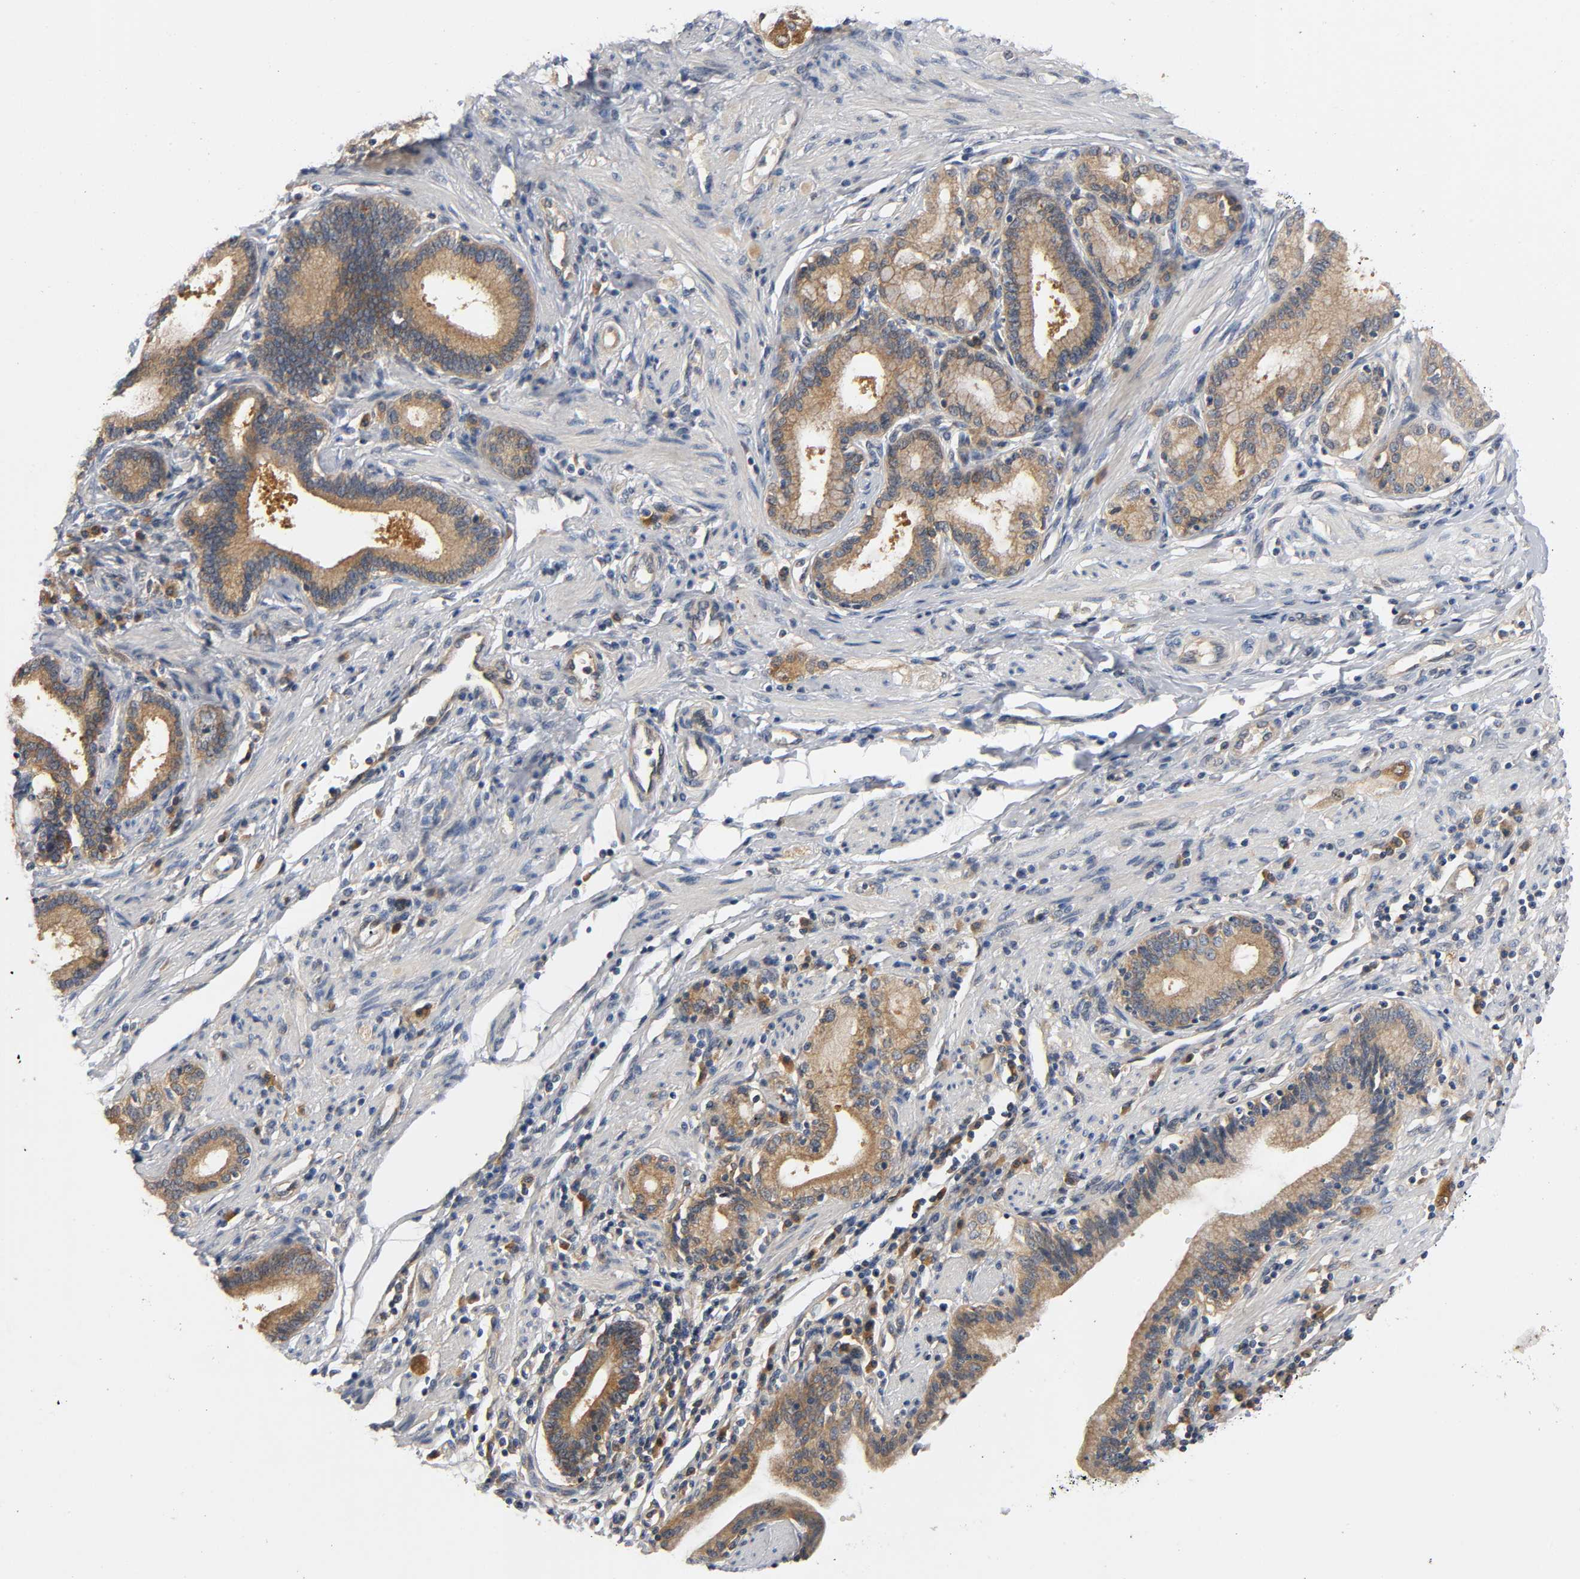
{"staining": {"intensity": "moderate", "quantity": ">75%", "location": "cytoplasmic/membranous"}, "tissue": "pancreatic cancer", "cell_type": "Tumor cells", "image_type": "cancer", "snomed": [{"axis": "morphology", "description": "Adenocarcinoma, NOS"}, {"axis": "topography", "description": "Pancreas"}], "caption": "Tumor cells exhibit medium levels of moderate cytoplasmic/membranous staining in approximately >75% of cells in pancreatic adenocarcinoma.", "gene": "HDAC6", "patient": {"sex": "female", "age": 48}}